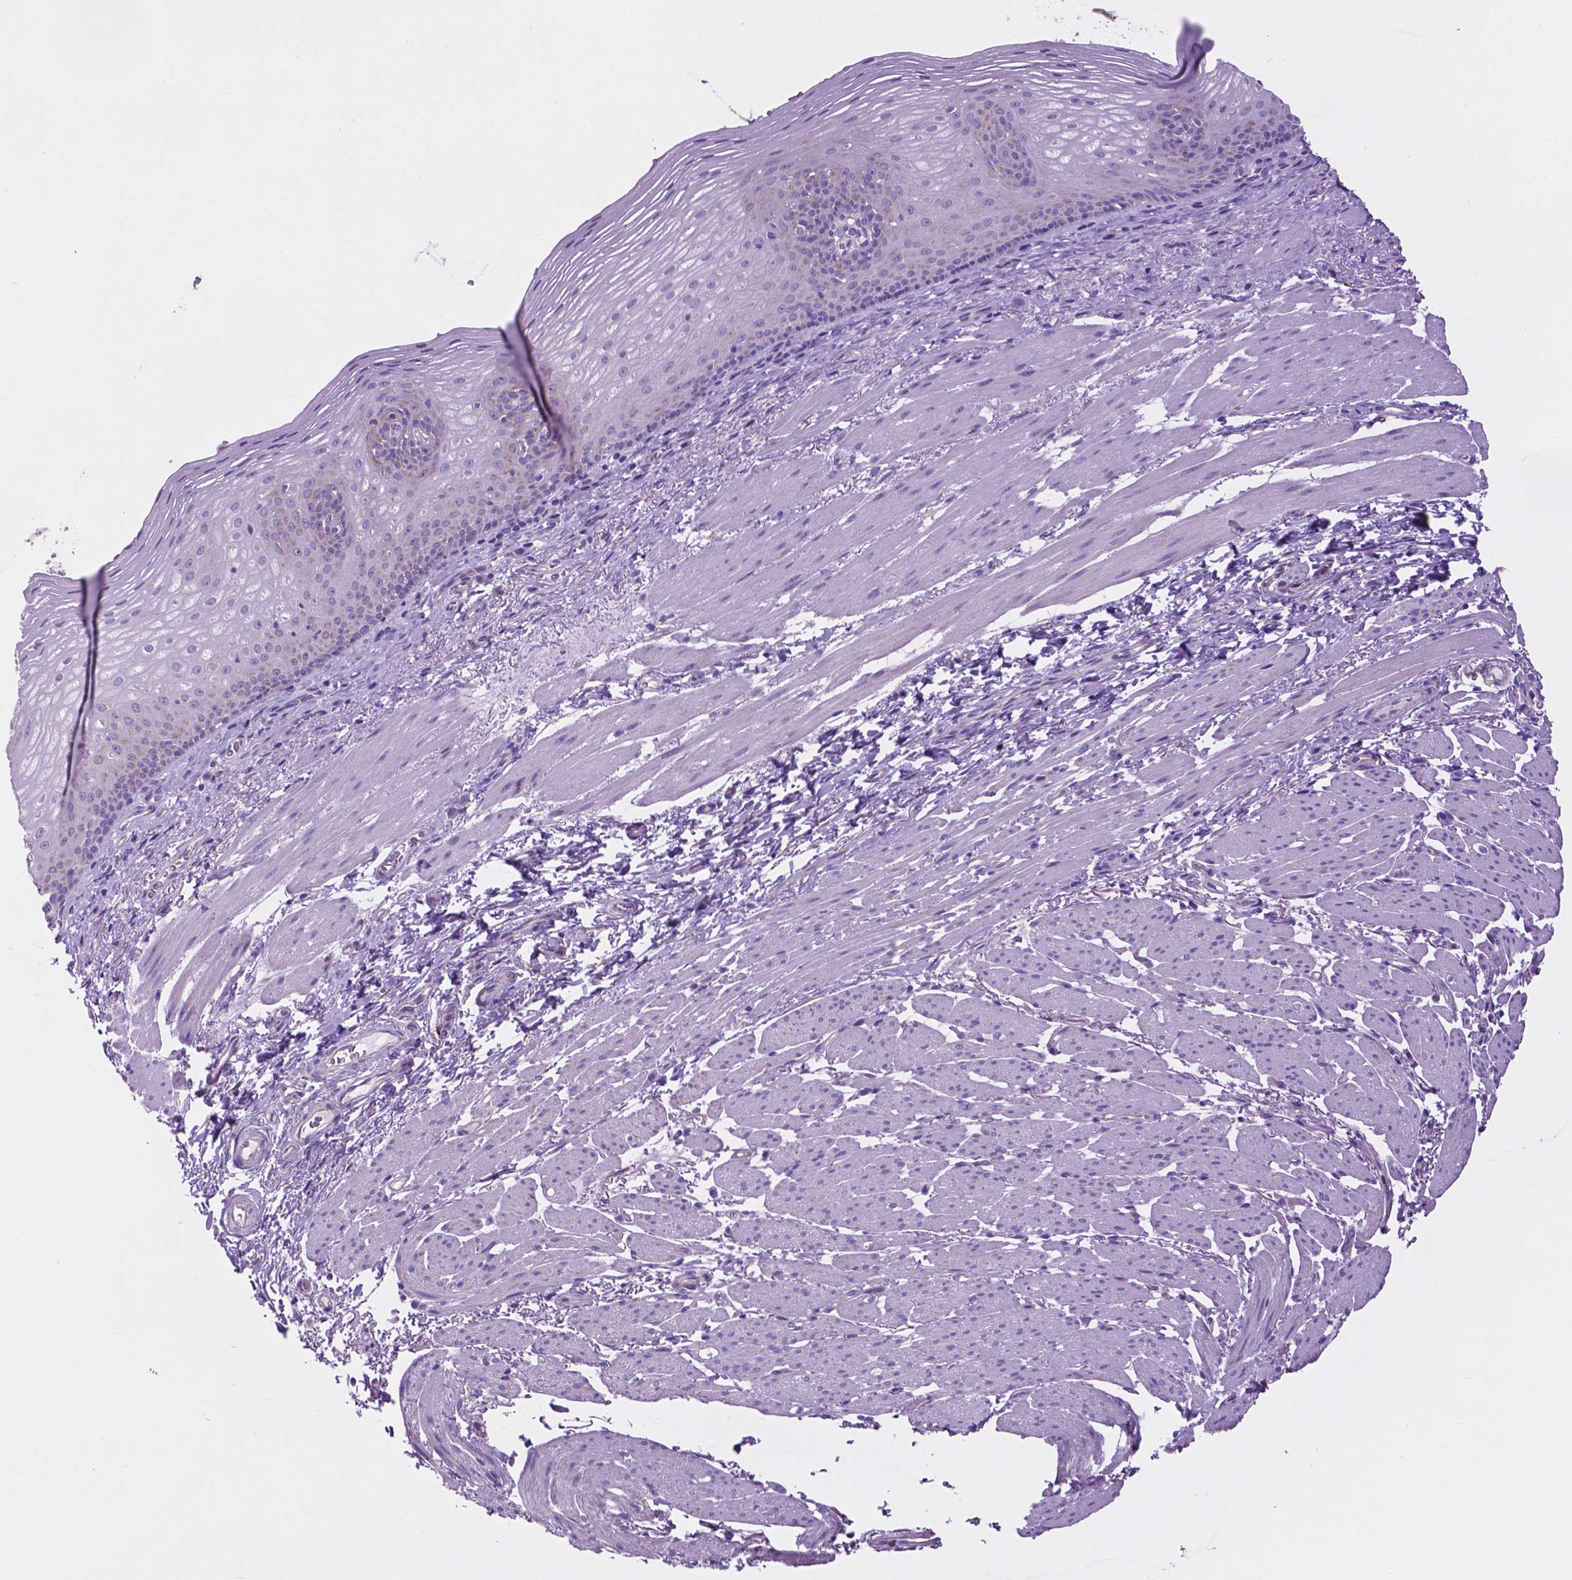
{"staining": {"intensity": "negative", "quantity": "none", "location": "none"}, "tissue": "esophagus", "cell_type": "Squamous epithelial cells", "image_type": "normal", "snomed": [{"axis": "morphology", "description": "Normal tissue, NOS"}, {"axis": "topography", "description": "Esophagus"}], "caption": "This is an immunohistochemistry (IHC) histopathology image of normal human esophagus. There is no staining in squamous epithelial cells.", "gene": "TMEM121B", "patient": {"sex": "male", "age": 76}}